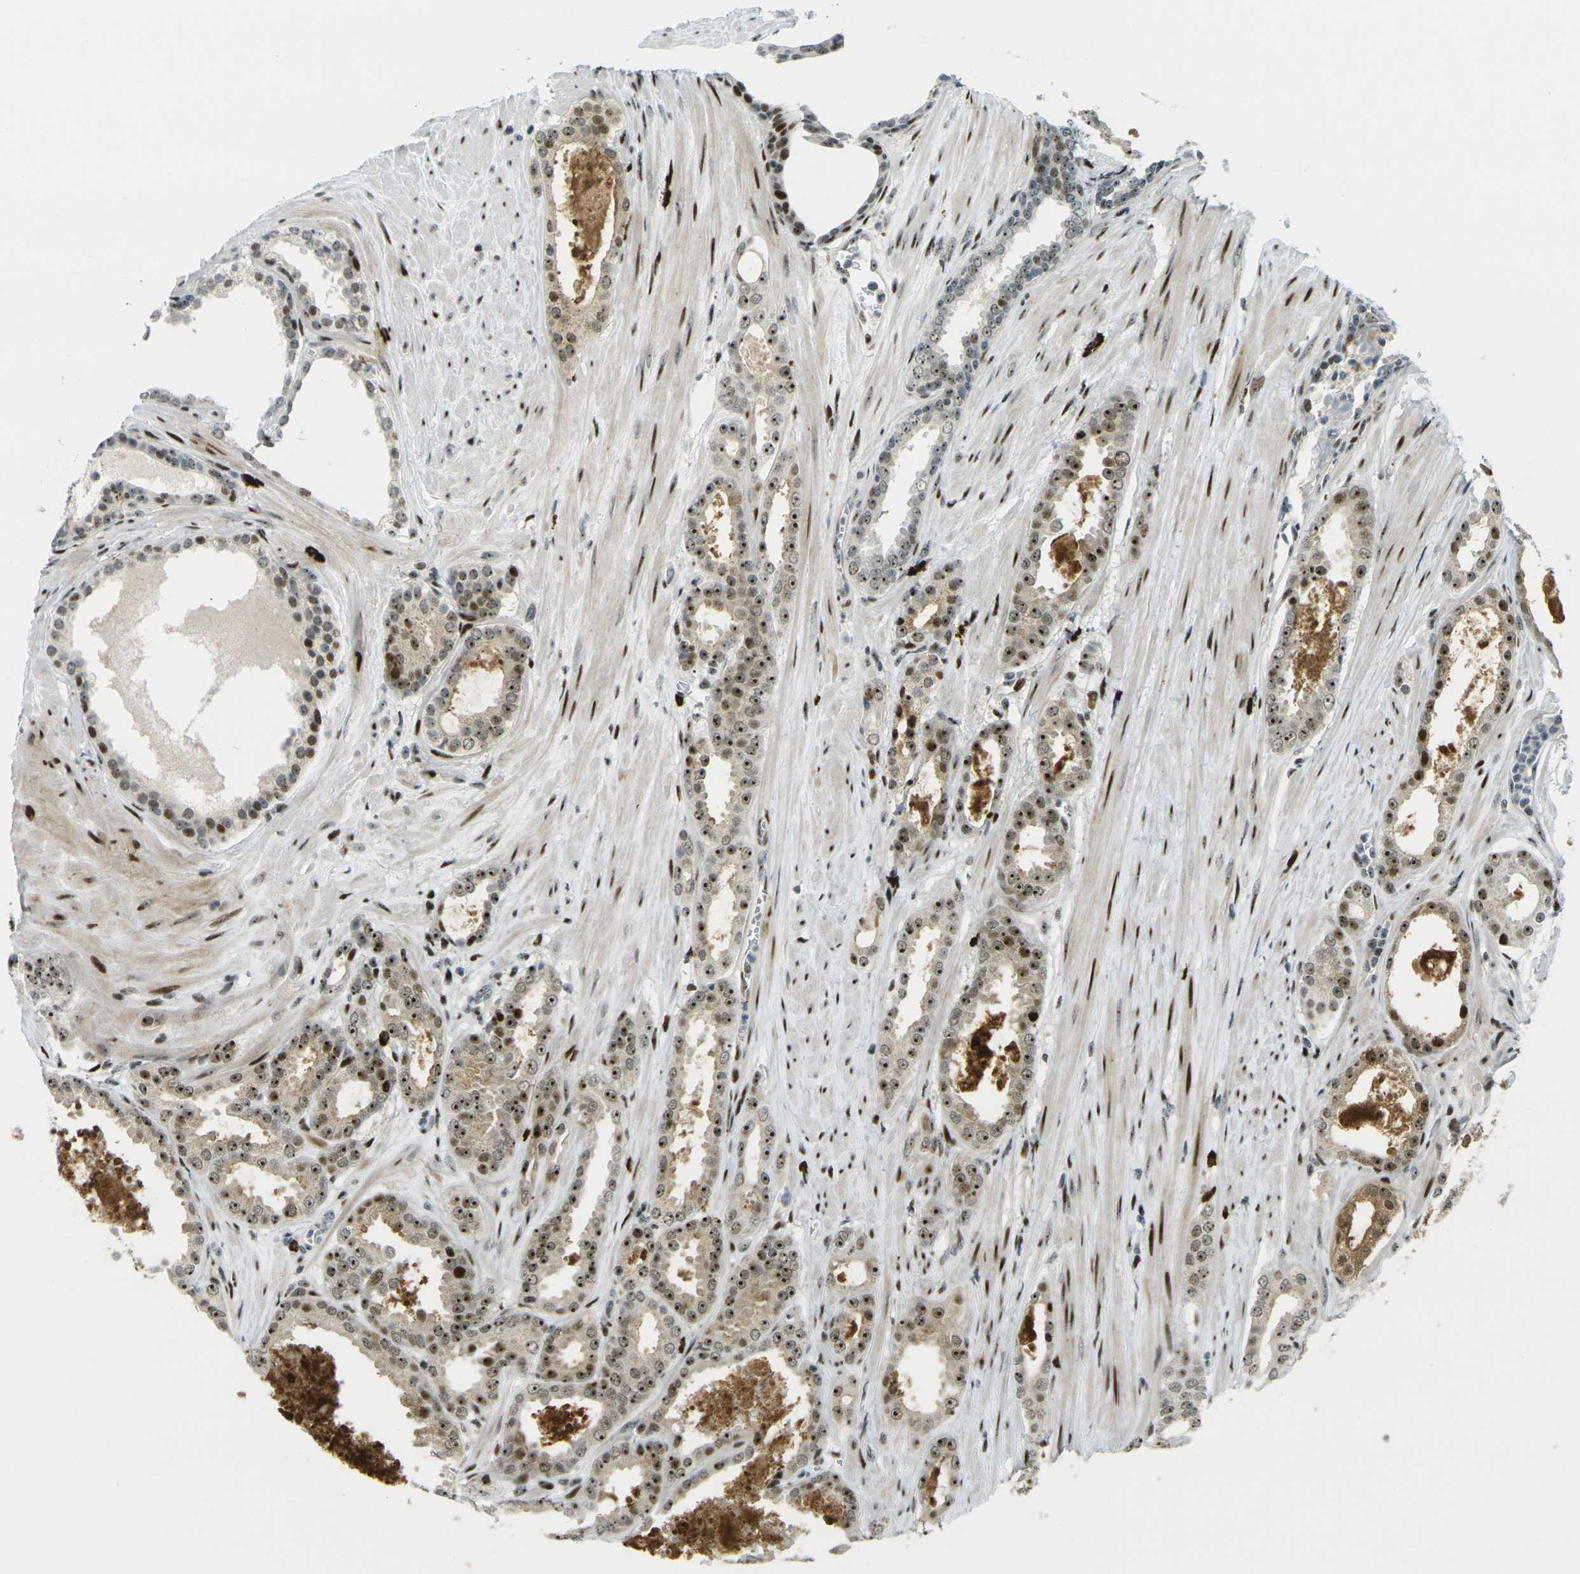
{"staining": {"intensity": "strong", "quantity": ">75%", "location": "nuclear"}, "tissue": "prostate cancer", "cell_type": "Tumor cells", "image_type": "cancer", "snomed": [{"axis": "morphology", "description": "Adenocarcinoma, Low grade"}, {"axis": "topography", "description": "Prostate"}], "caption": "Prostate cancer (adenocarcinoma (low-grade)) stained with DAB immunohistochemistry (IHC) displays high levels of strong nuclear staining in about >75% of tumor cells.", "gene": "UBE2C", "patient": {"sex": "male", "age": 57}}